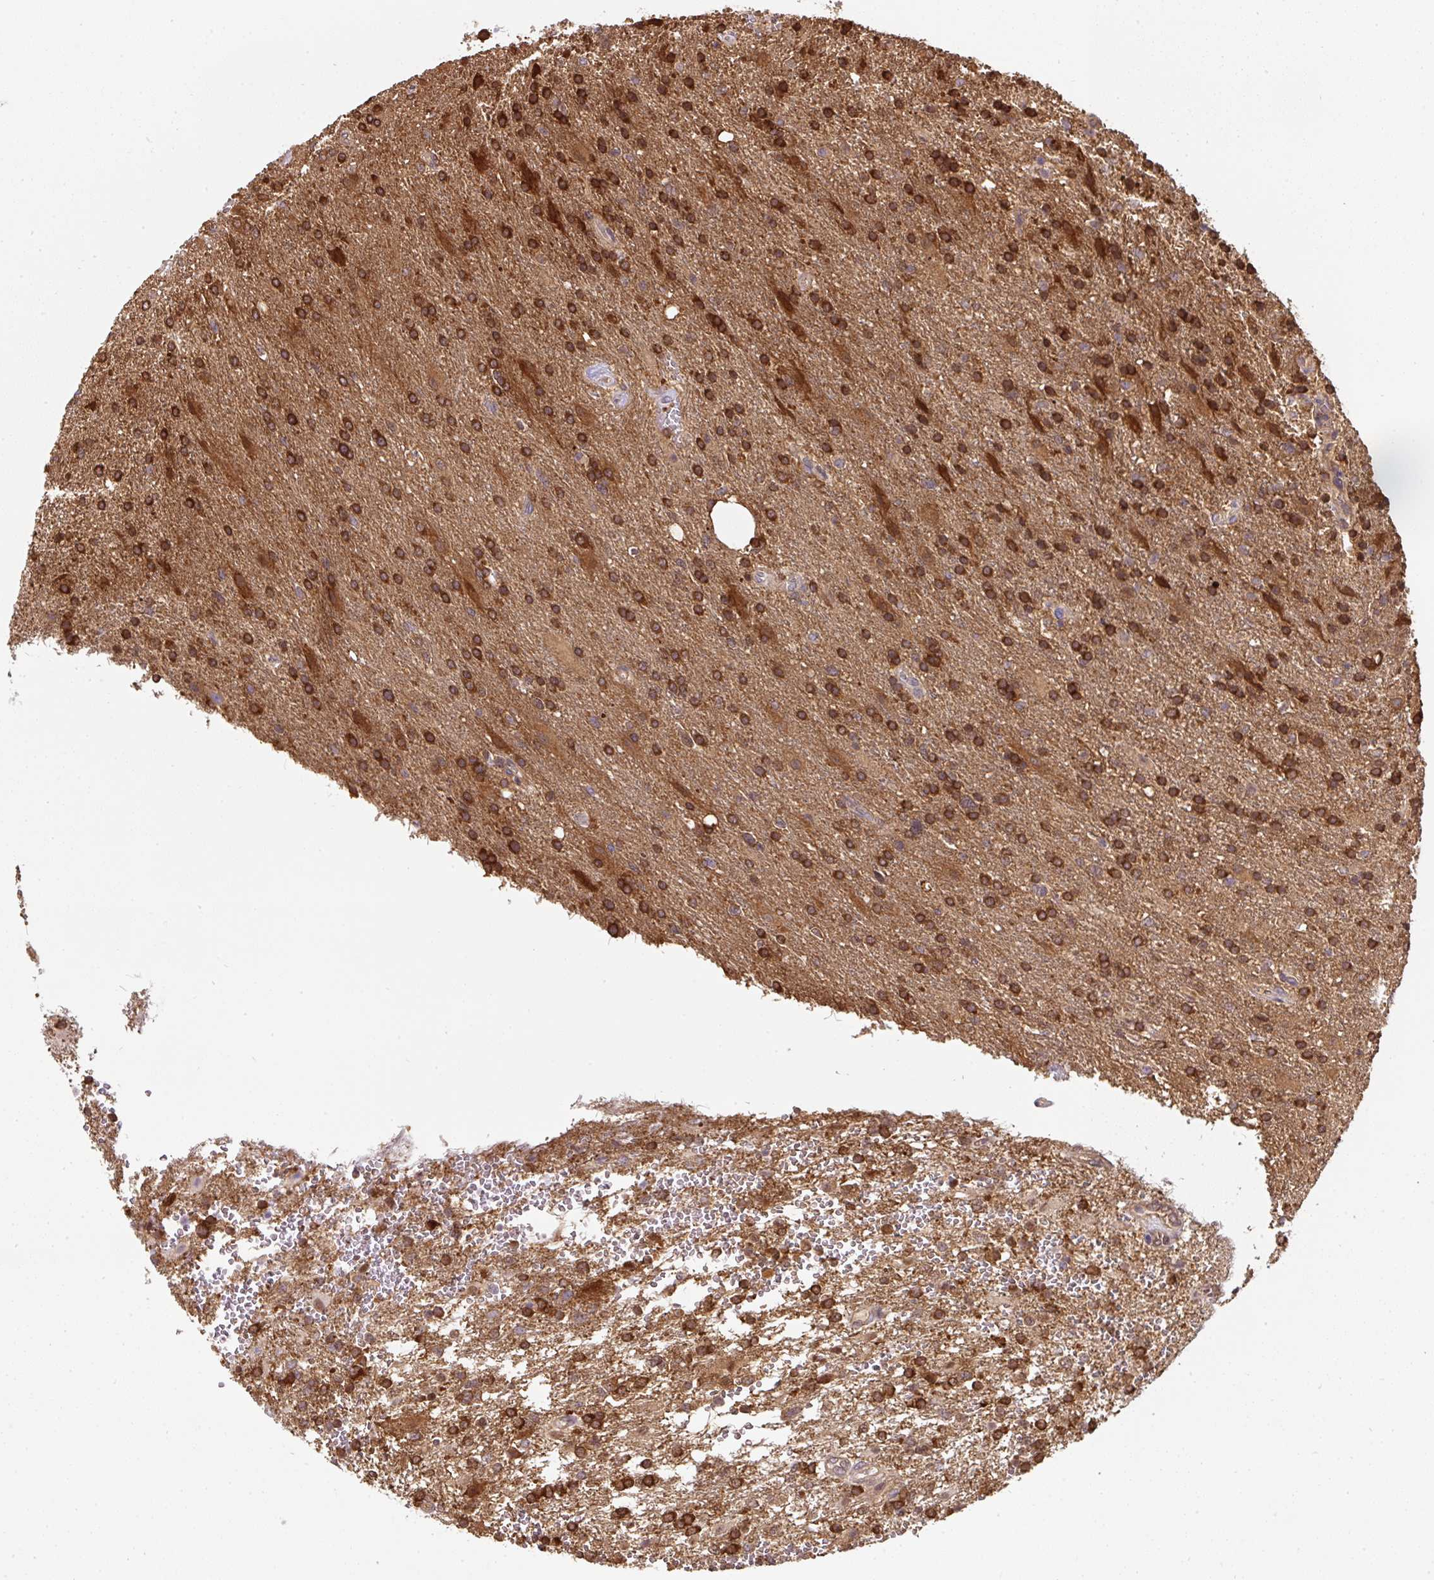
{"staining": {"intensity": "strong", "quantity": ">75%", "location": "cytoplasmic/membranous"}, "tissue": "glioma", "cell_type": "Tumor cells", "image_type": "cancer", "snomed": [{"axis": "morphology", "description": "Glioma, malignant, High grade"}, {"axis": "topography", "description": "Brain"}], "caption": "Brown immunohistochemical staining in human glioma demonstrates strong cytoplasmic/membranous staining in about >75% of tumor cells.", "gene": "ST13", "patient": {"sex": "male", "age": 56}}